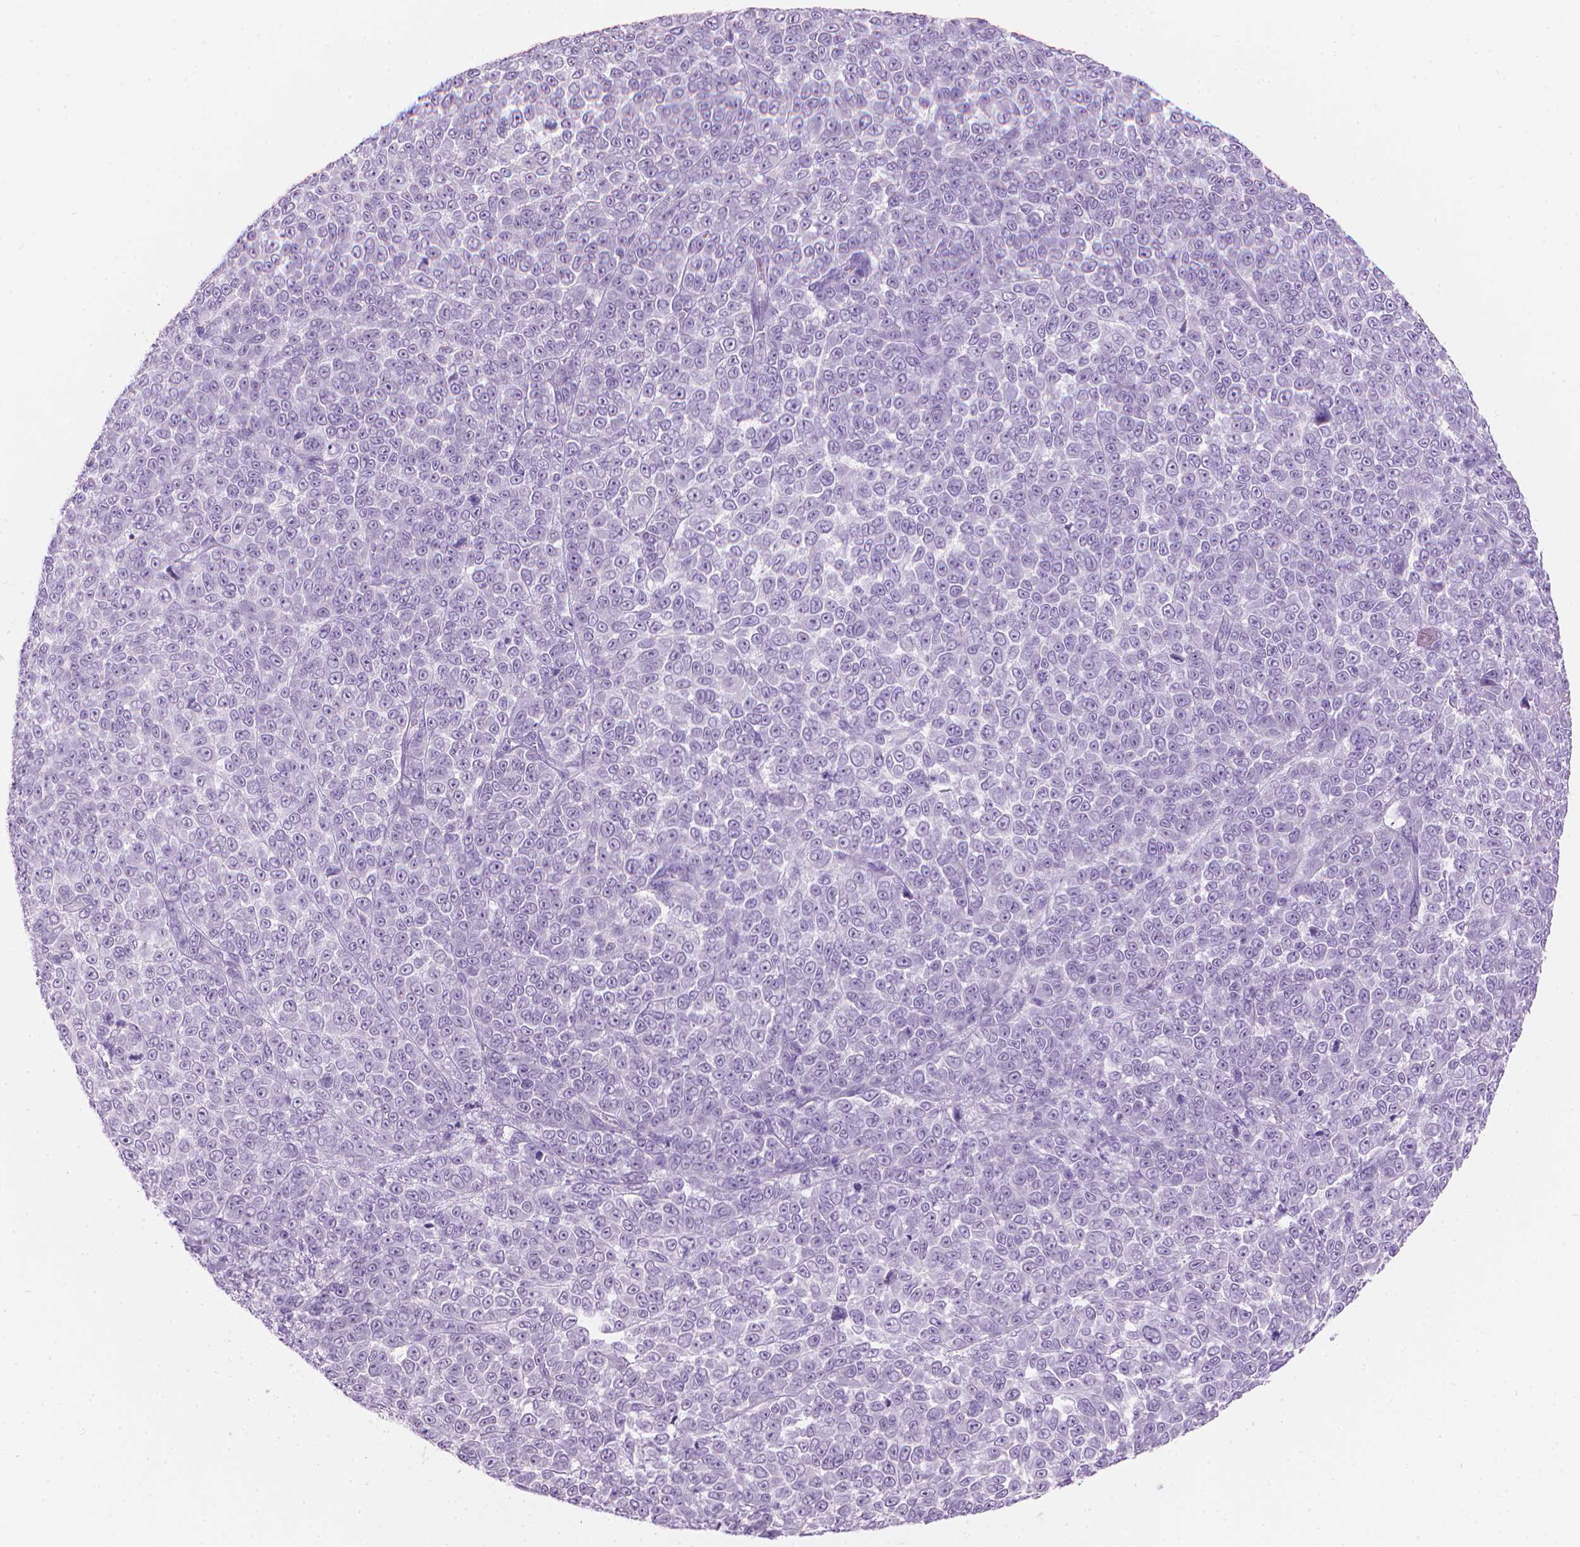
{"staining": {"intensity": "negative", "quantity": "none", "location": "none"}, "tissue": "melanoma", "cell_type": "Tumor cells", "image_type": "cancer", "snomed": [{"axis": "morphology", "description": "Malignant melanoma, NOS"}, {"axis": "topography", "description": "Skin"}], "caption": "A high-resolution photomicrograph shows immunohistochemistry (IHC) staining of malignant melanoma, which displays no significant staining in tumor cells.", "gene": "TTC29", "patient": {"sex": "female", "age": 95}}